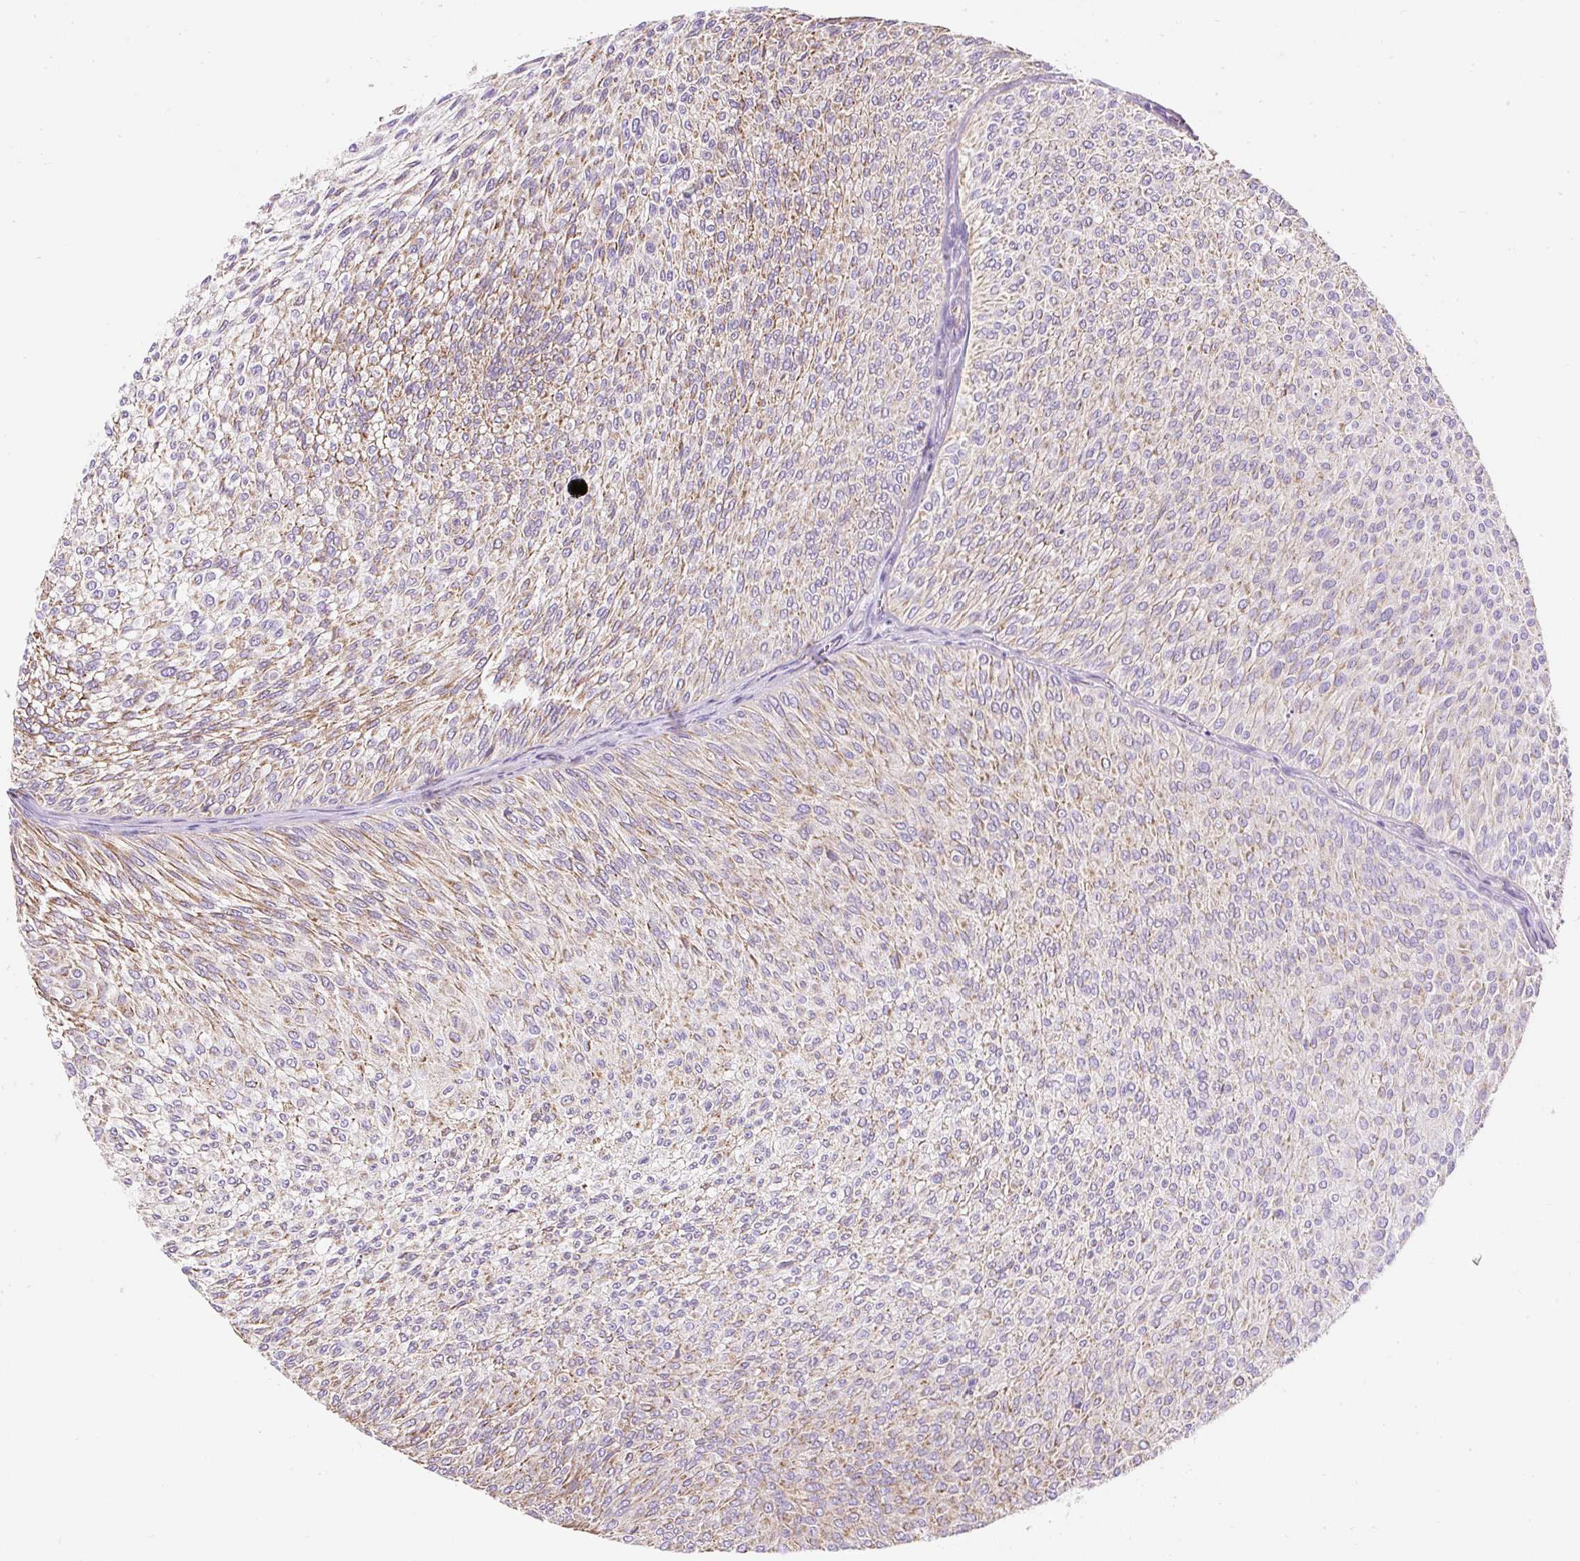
{"staining": {"intensity": "moderate", "quantity": ">75%", "location": "cytoplasmic/membranous"}, "tissue": "urothelial cancer", "cell_type": "Tumor cells", "image_type": "cancer", "snomed": [{"axis": "morphology", "description": "Urothelial carcinoma, Low grade"}, {"axis": "topography", "description": "Urinary bladder"}], "caption": "Immunohistochemistry (DAB) staining of urothelial cancer shows moderate cytoplasmic/membranous protein positivity in approximately >75% of tumor cells. The protein of interest is shown in brown color, while the nuclei are stained blue.", "gene": "DAAM2", "patient": {"sex": "male", "age": 91}}